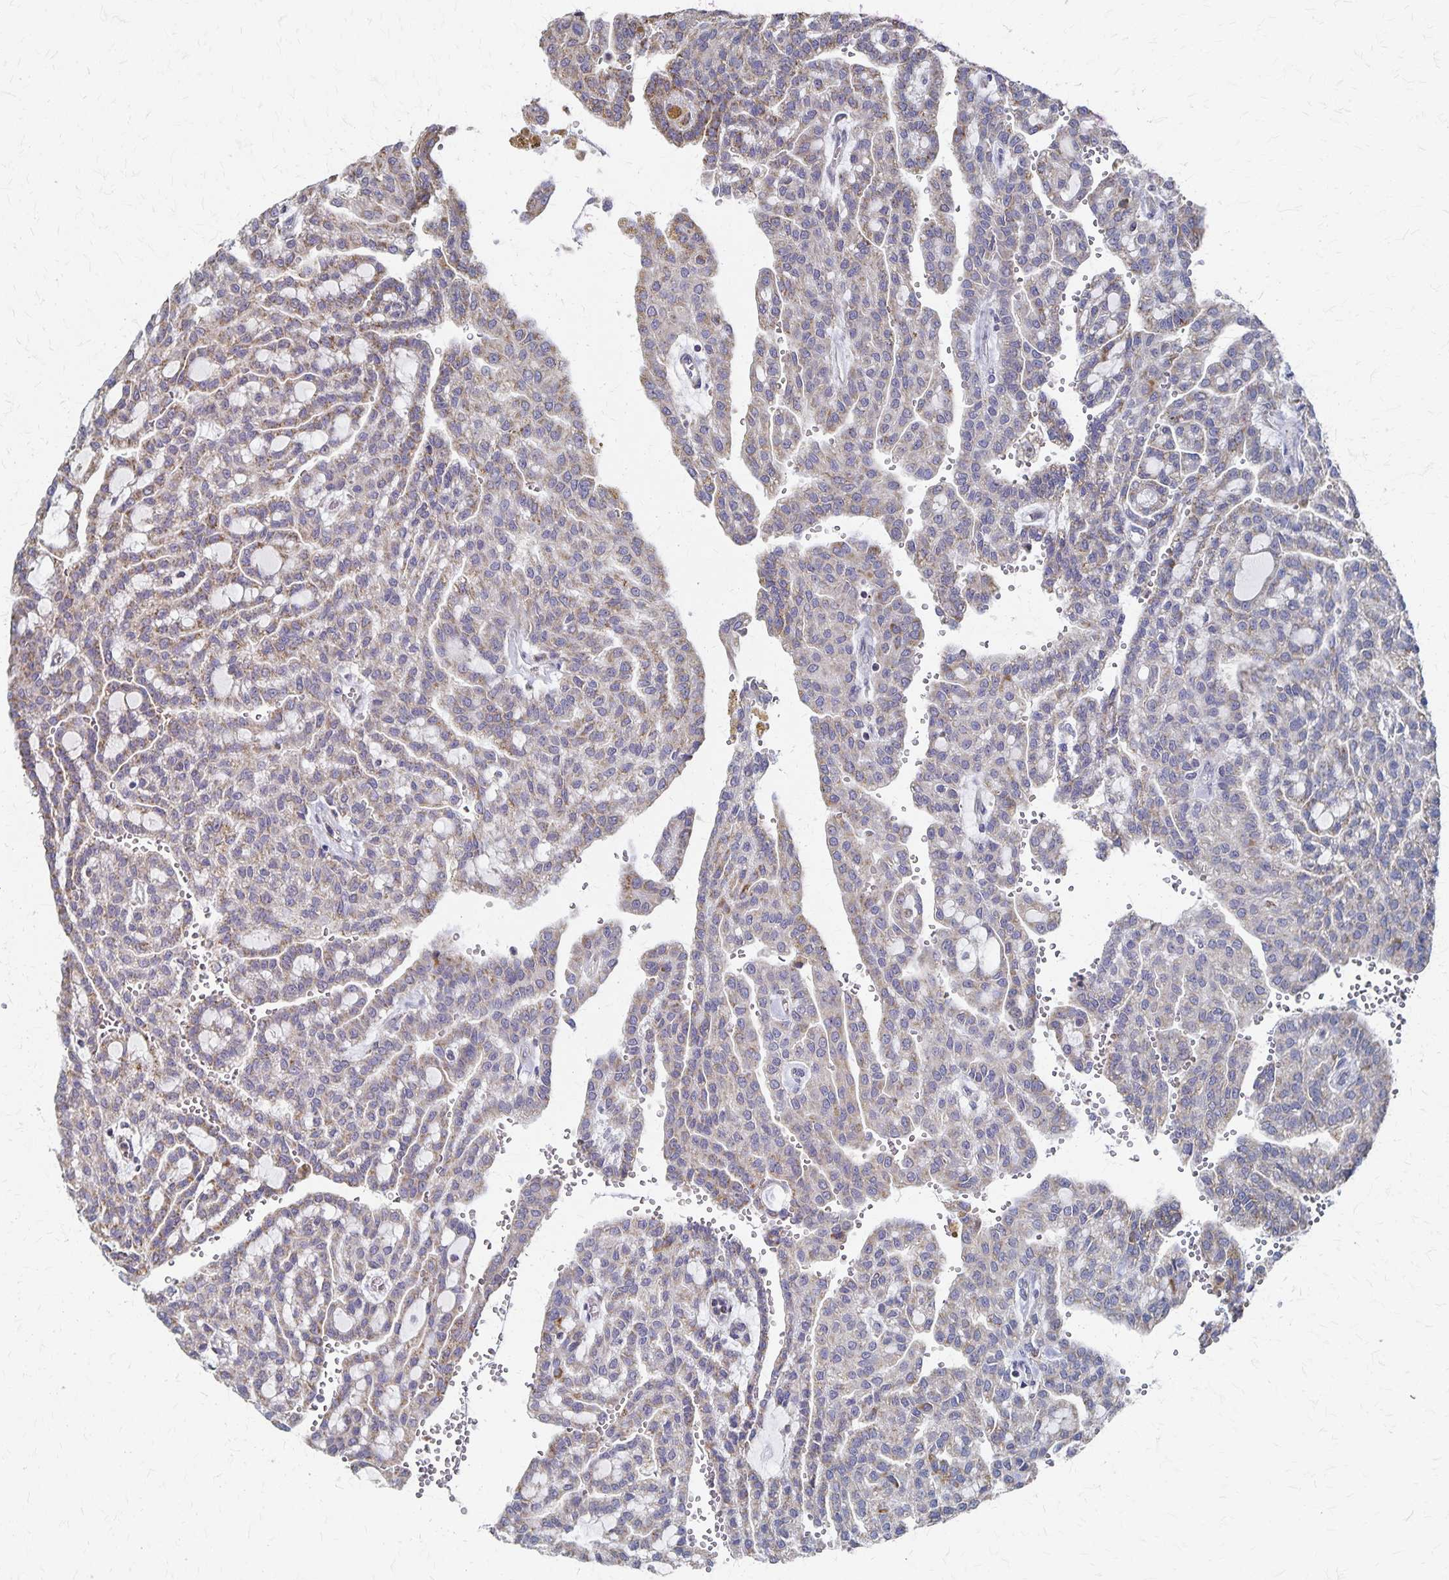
{"staining": {"intensity": "weak", "quantity": ">75%", "location": "cytoplasmic/membranous"}, "tissue": "renal cancer", "cell_type": "Tumor cells", "image_type": "cancer", "snomed": [{"axis": "morphology", "description": "Adenocarcinoma, NOS"}, {"axis": "topography", "description": "Kidney"}], "caption": "Renal adenocarcinoma was stained to show a protein in brown. There is low levels of weak cytoplasmic/membranous expression in approximately >75% of tumor cells.", "gene": "DYRK4", "patient": {"sex": "male", "age": 63}}